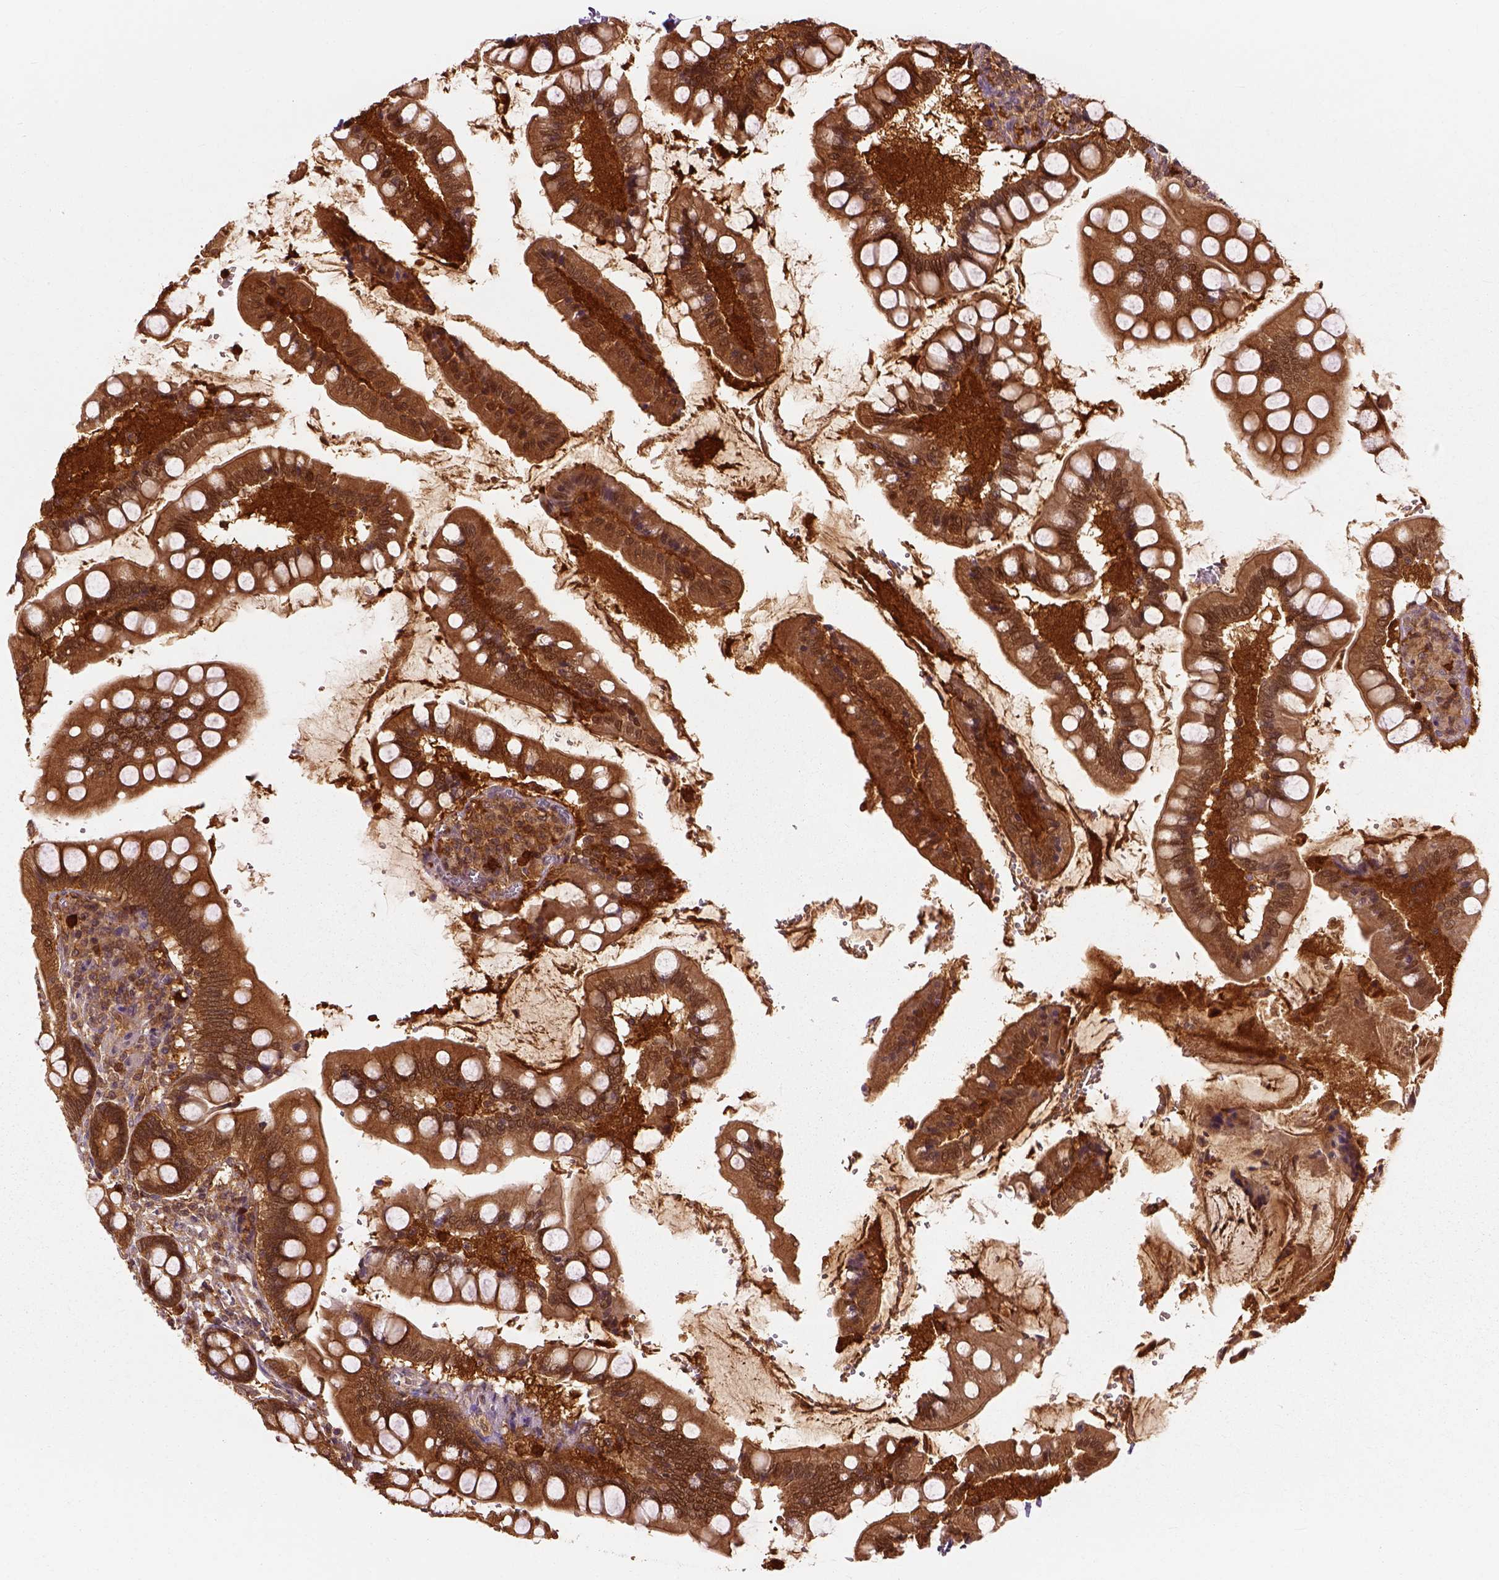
{"staining": {"intensity": "strong", "quantity": ">75%", "location": "cytoplasmic/membranous"}, "tissue": "small intestine", "cell_type": "Glandular cells", "image_type": "normal", "snomed": [{"axis": "morphology", "description": "Normal tissue, NOS"}, {"axis": "topography", "description": "Small intestine"}], "caption": "IHC (DAB (3,3'-diaminobenzidine)) staining of normal small intestine reveals strong cytoplasmic/membranous protein positivity in about >75% of glandular cells.", "gene": "GPI", "patient": {"sex": "female", "age": 56}}